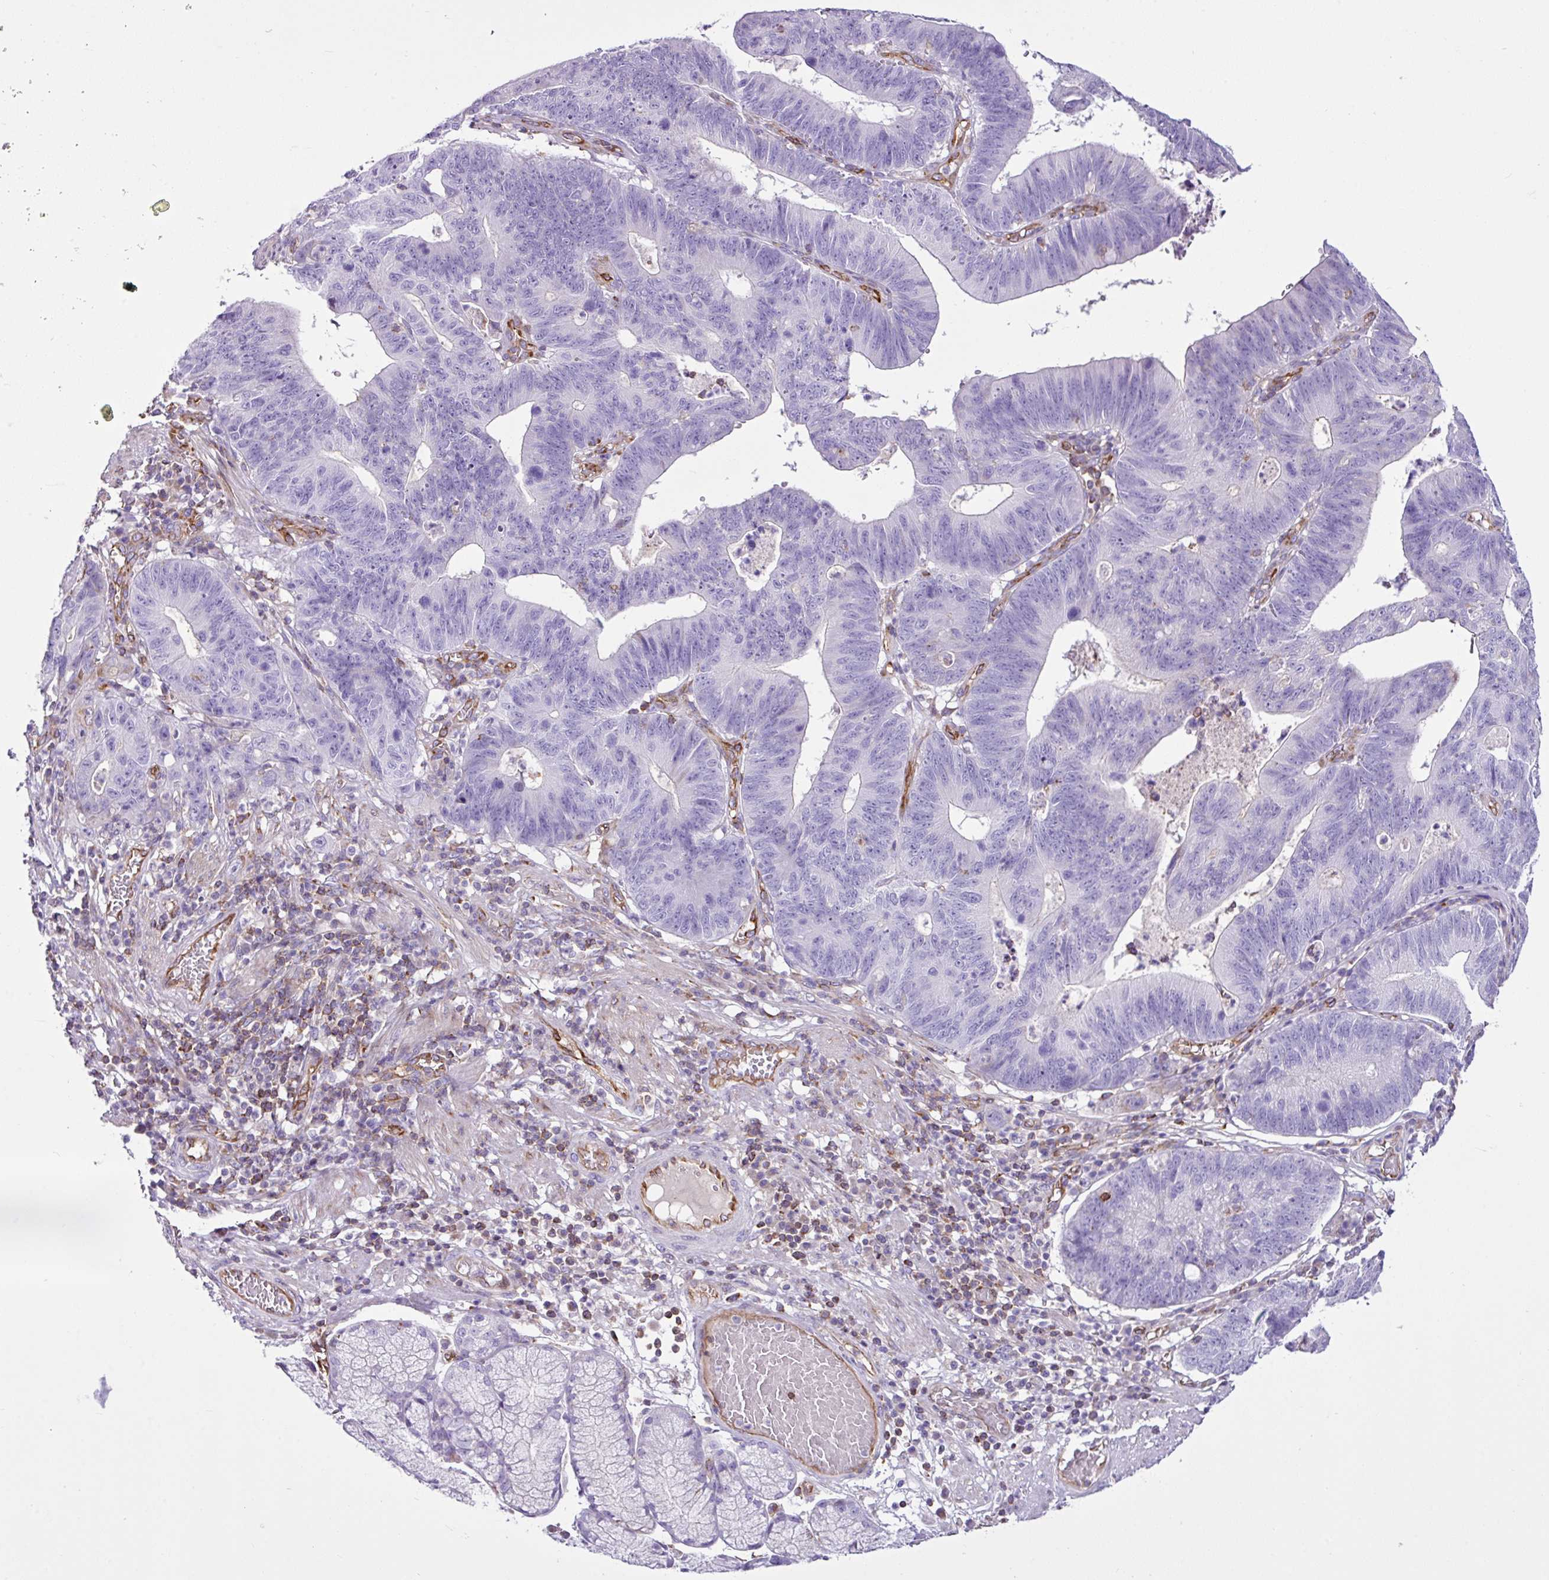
{"staining": {"intensity": "negative", "quantity": "none", "location": "none"}, "tissue": "stomach cancer", "cell_type": "Tumor cells", "image_type": "cancer", "snomed": [{"axis": "morphology", "description": "Adenocarcinoma, NOS"}, {"axis": "topography", "description": "Stomach"}], "caption": "Tumor cells show no significant staining in stomach cancer (adenocarcinoma). The staining is performed using DAB (3,3'-diaminobenzidine) brown chromogen with nuclei counter-stained in using hematoxylin.", "gene": "EME2", "patient": {"sex": "male", "age": 59}}